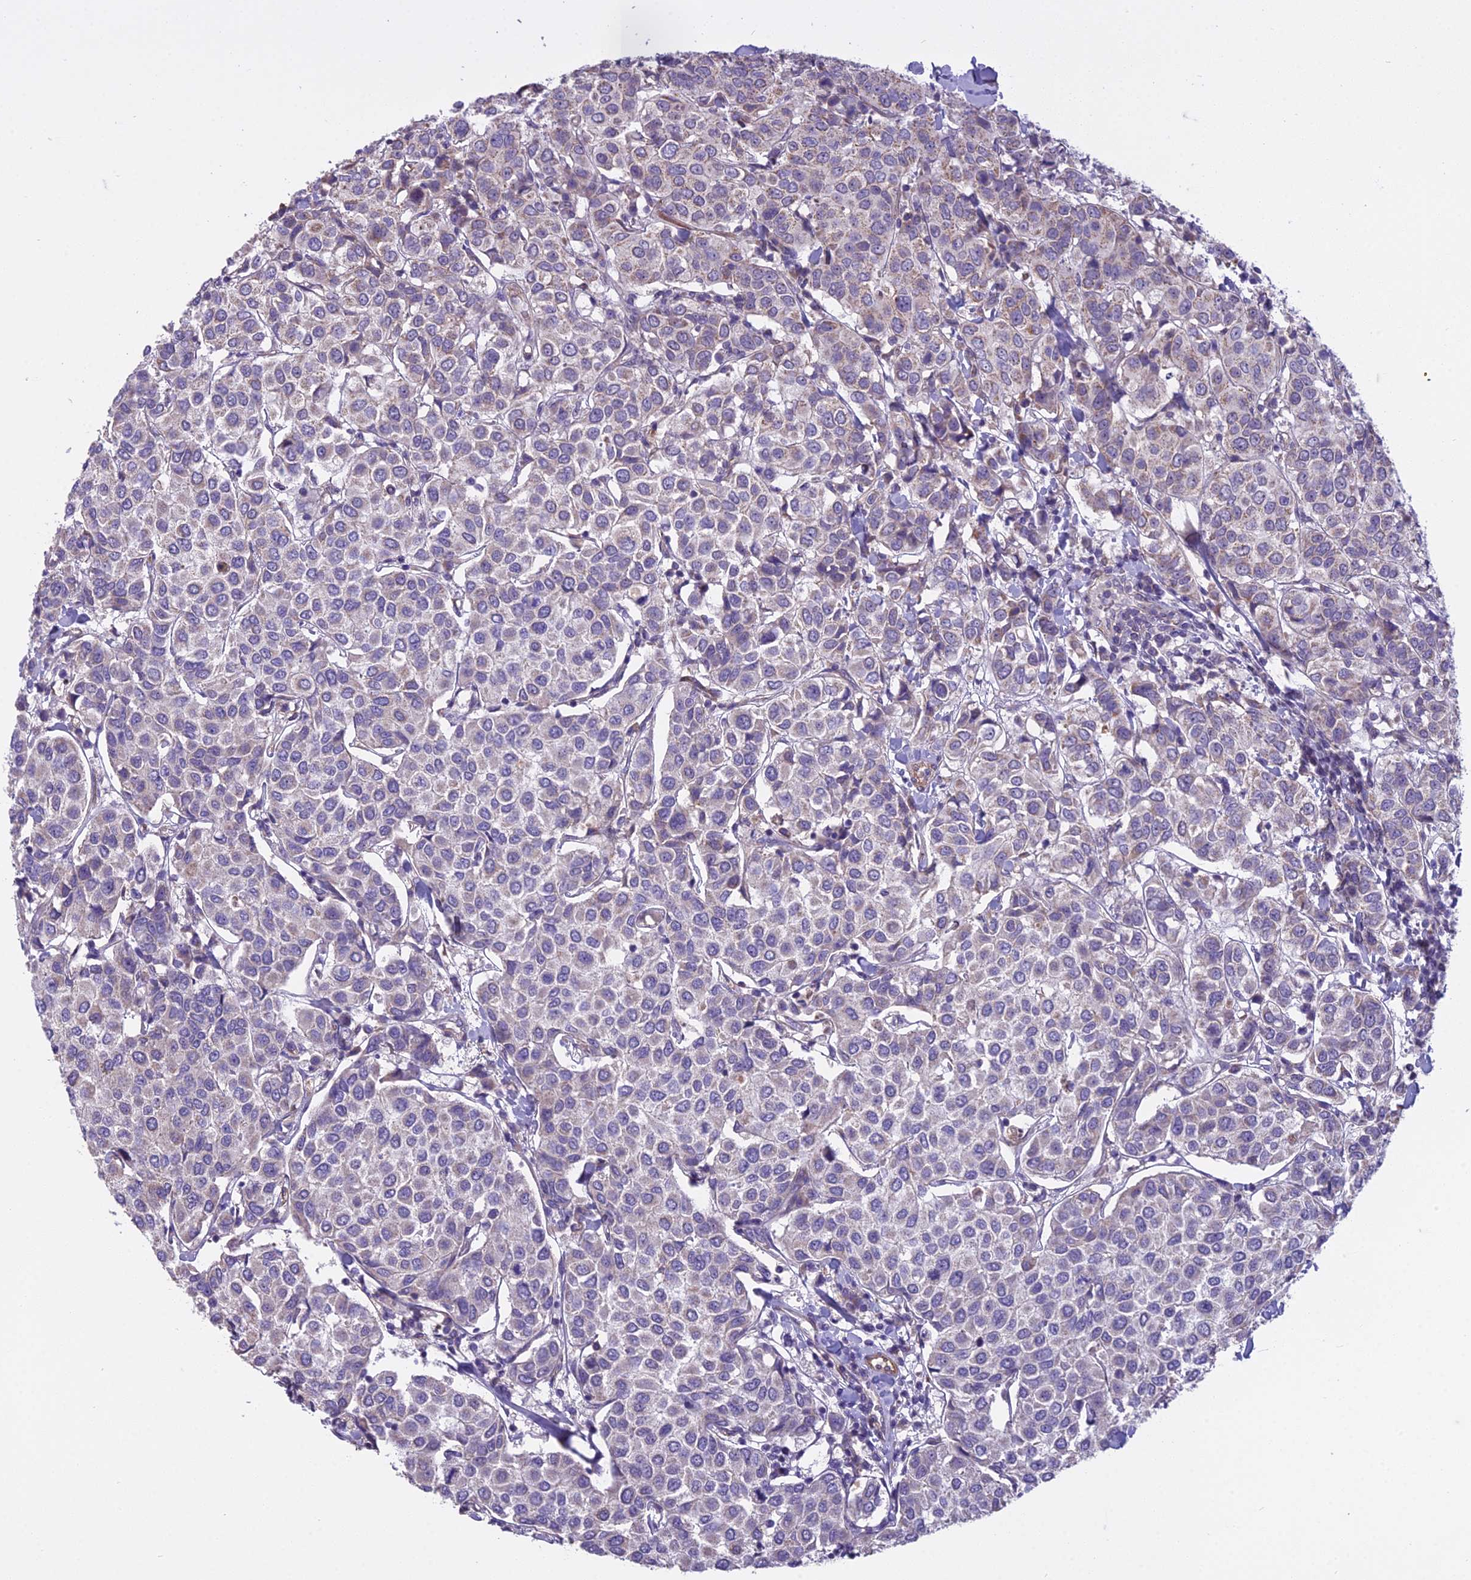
{"staining": {"intensity": "negative", "quantity": "none", "location": "none"}, "tissue": "breast cancer", "cell_type": "Tumor cells", "image_type": "cancer", "snomed": [{"axis": "morphology", "description": "Duct carcinoma"}, {"axis": "topography", "description": "Breast"}], "caption": "This is a photomicrograph of immunohistochemistry staining of invasive ductal carcinoma (breast), which shows no staining in tumor cells. (Brightfield microscopy of DAB (3,3'-diaminobenzidine) immunohistochemistry at high magnification).", "gene": "DUS2", "patient": {"sex": "female", "age": 55}}